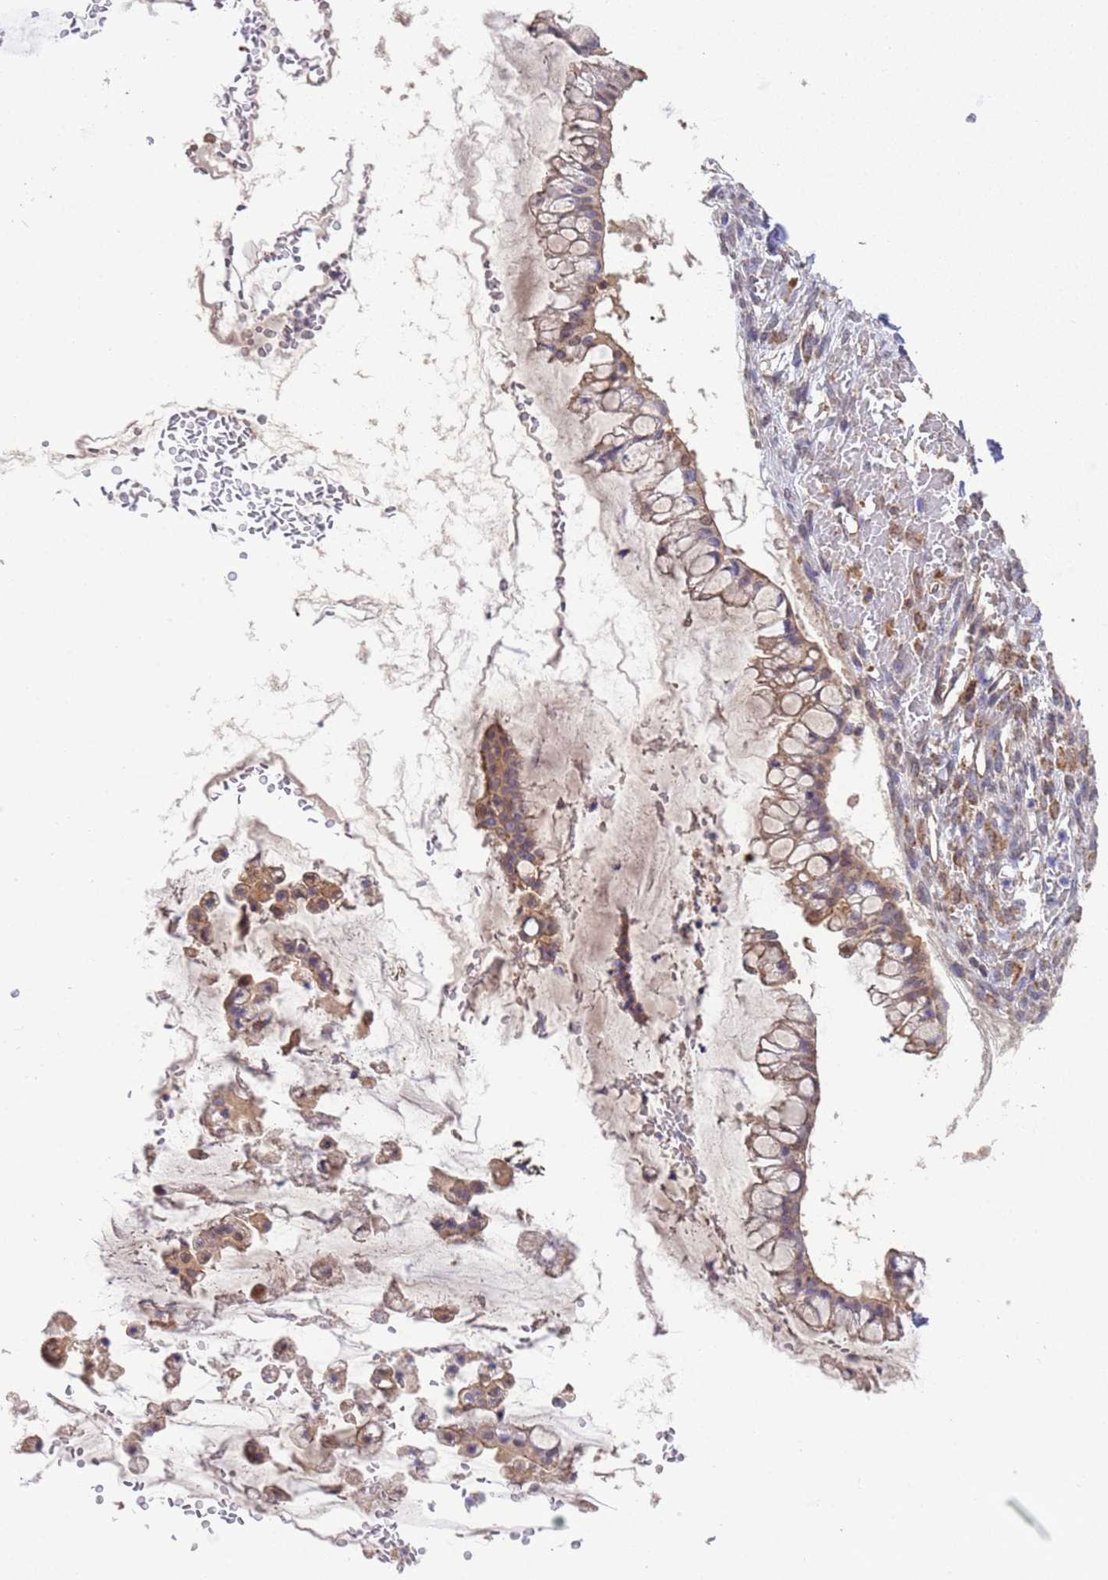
{"staining": {"intensity": "moderate", "quantity": ">75%", "location": "cytoplasmic/membranous"}, "tissue": "ovarian cancer", "cell_type": "Tumor cells", "image_type": "cancer", "snomed": [{"axis": "morphology", "description": "Cystadenocarcinoma, mucinous, NOS"}, {"axis": "topography", "description": "Ovary"}], "caption": "There is medium levels of moderate cytoplasmic/membranous positivity in tumor cells of ovarian cancer, as demonstrated by immunohistochemical staining (brown color).", "gene": "NPHP1", "patient": {"sex": "female", "age": 73}}